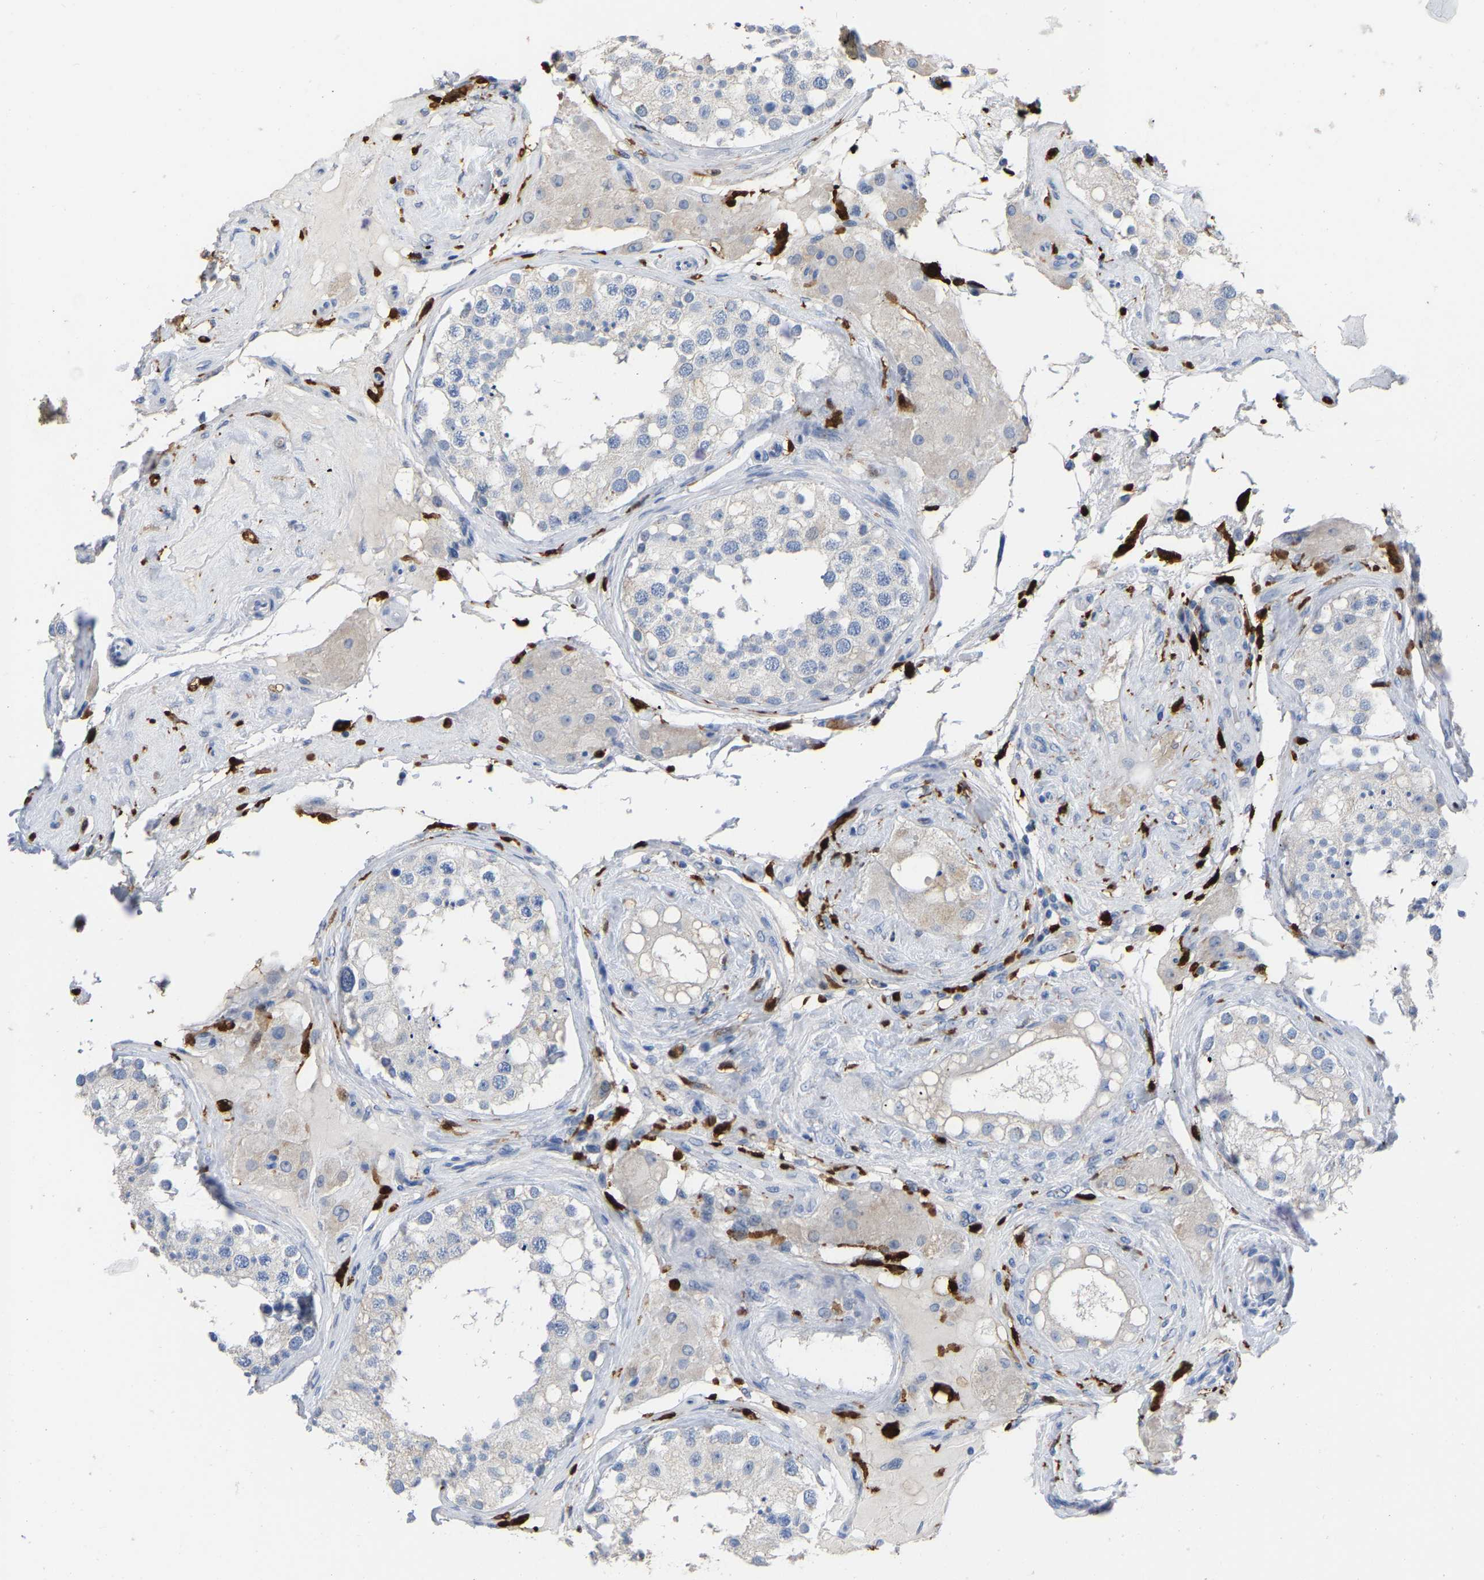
{"staining": {"intensity": "negative", "quantity": "none", "location": "none"}, "tissue": "testis", "cell_type": "Cells in seminiferous ducts", "image_type": "normal", "snomed": [{"axis": "morphology", "description": "Normal tissue, NOS"}, {"axis": "topography", "description": "Testis"}], "caption": "A micrograph of human testis is negative for staining in cells in seminiferous ducts. (Brightfield microscopy of DAB IHC at high magnification).", "gene": "ULBP2", "patient": {"sex": "male", "age": 68}}